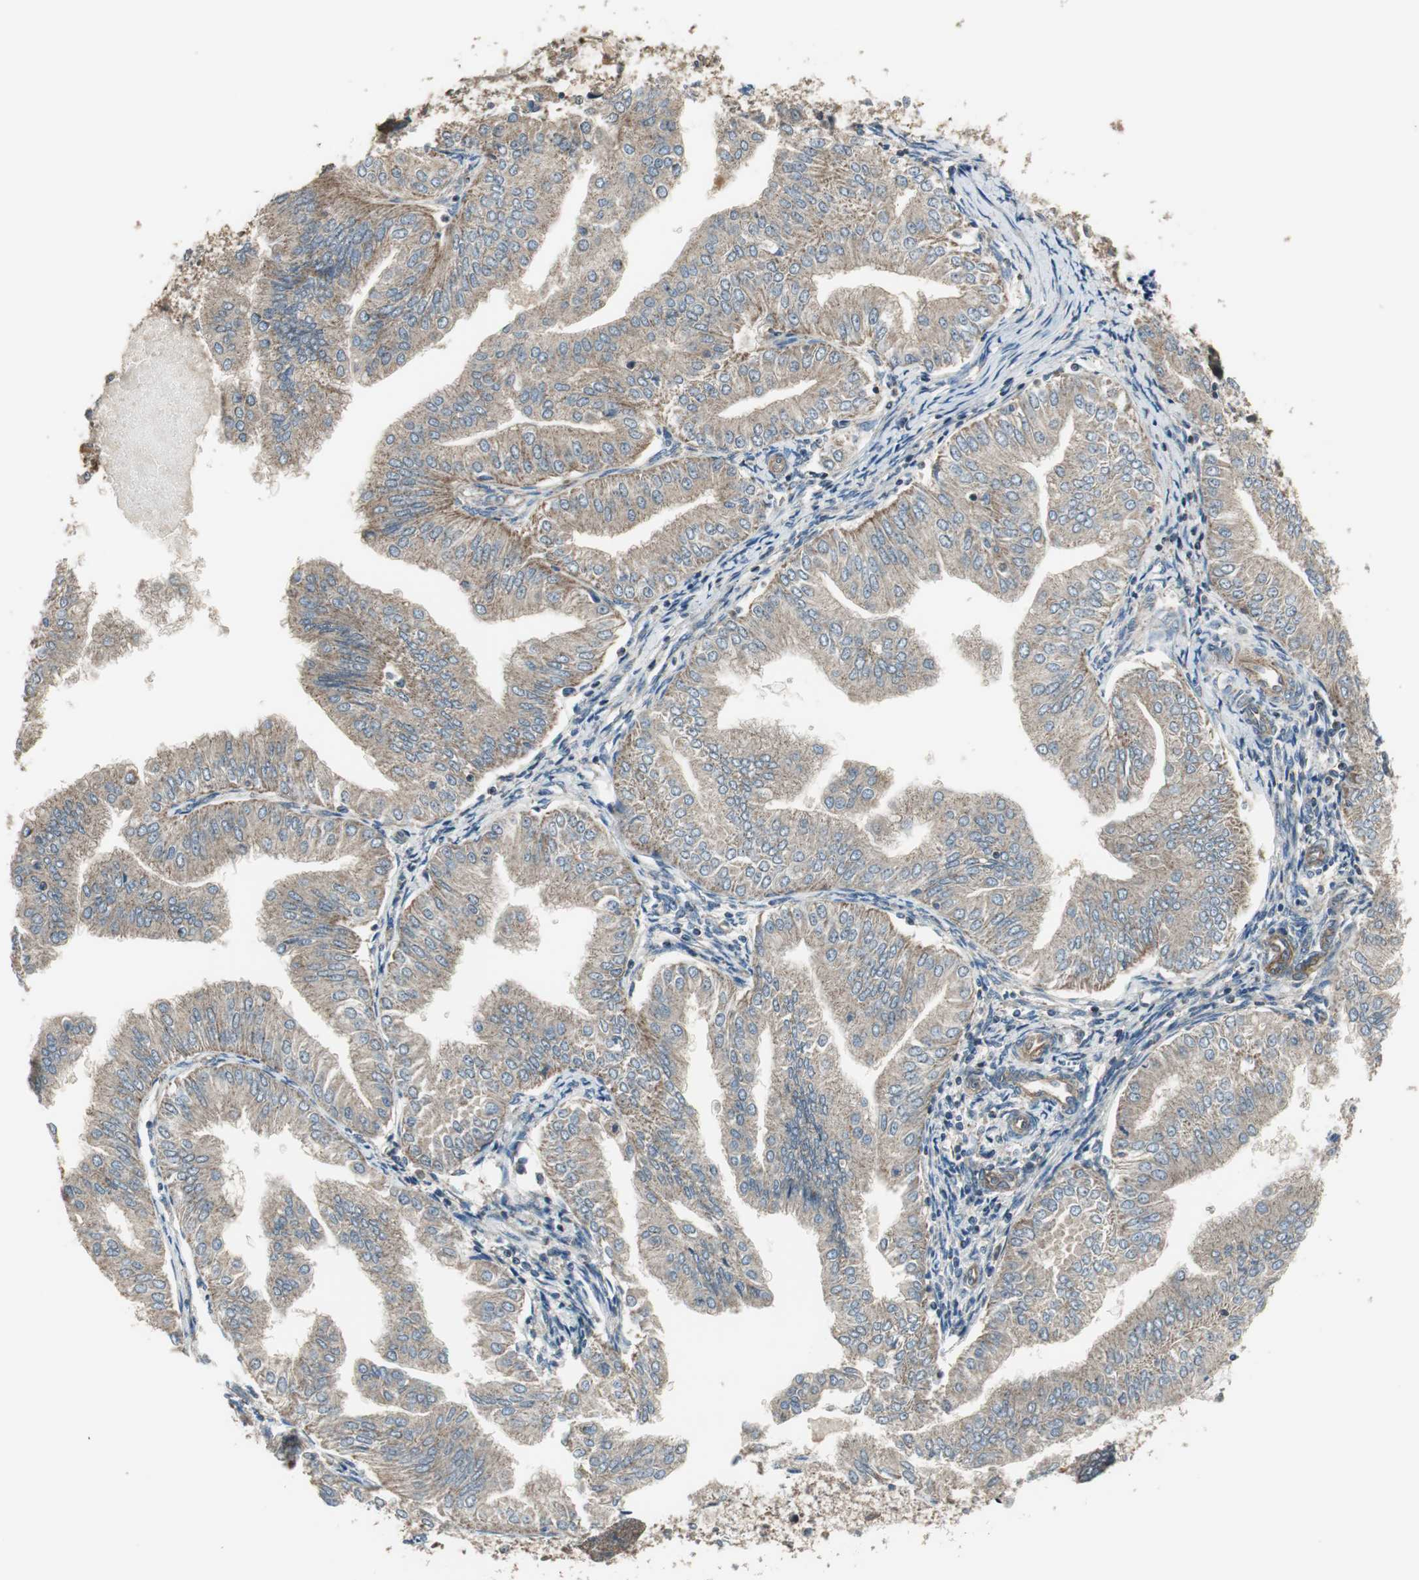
{"staining": {"intensity": "weak", "quantity": ">75%", "location": "cytoplasmic/membranous"}, "tissue": "endometrial cancer", "cell_type": "Tumor cells", "image_type": "cancer", "snomed": [{"axis": "morphology", "description": "Adenocarcinoma, NOS"}, {"axis": "topography", "description": "Endometrium"}], "caption": "Human endometrial cancer stained for a protein (brown) exhibits weak cytoplasmic/membranous positive positivity in about >75% of tumor cells.", "gene": "MSTO1", "patient": {"sex": "female", "age": 53}}